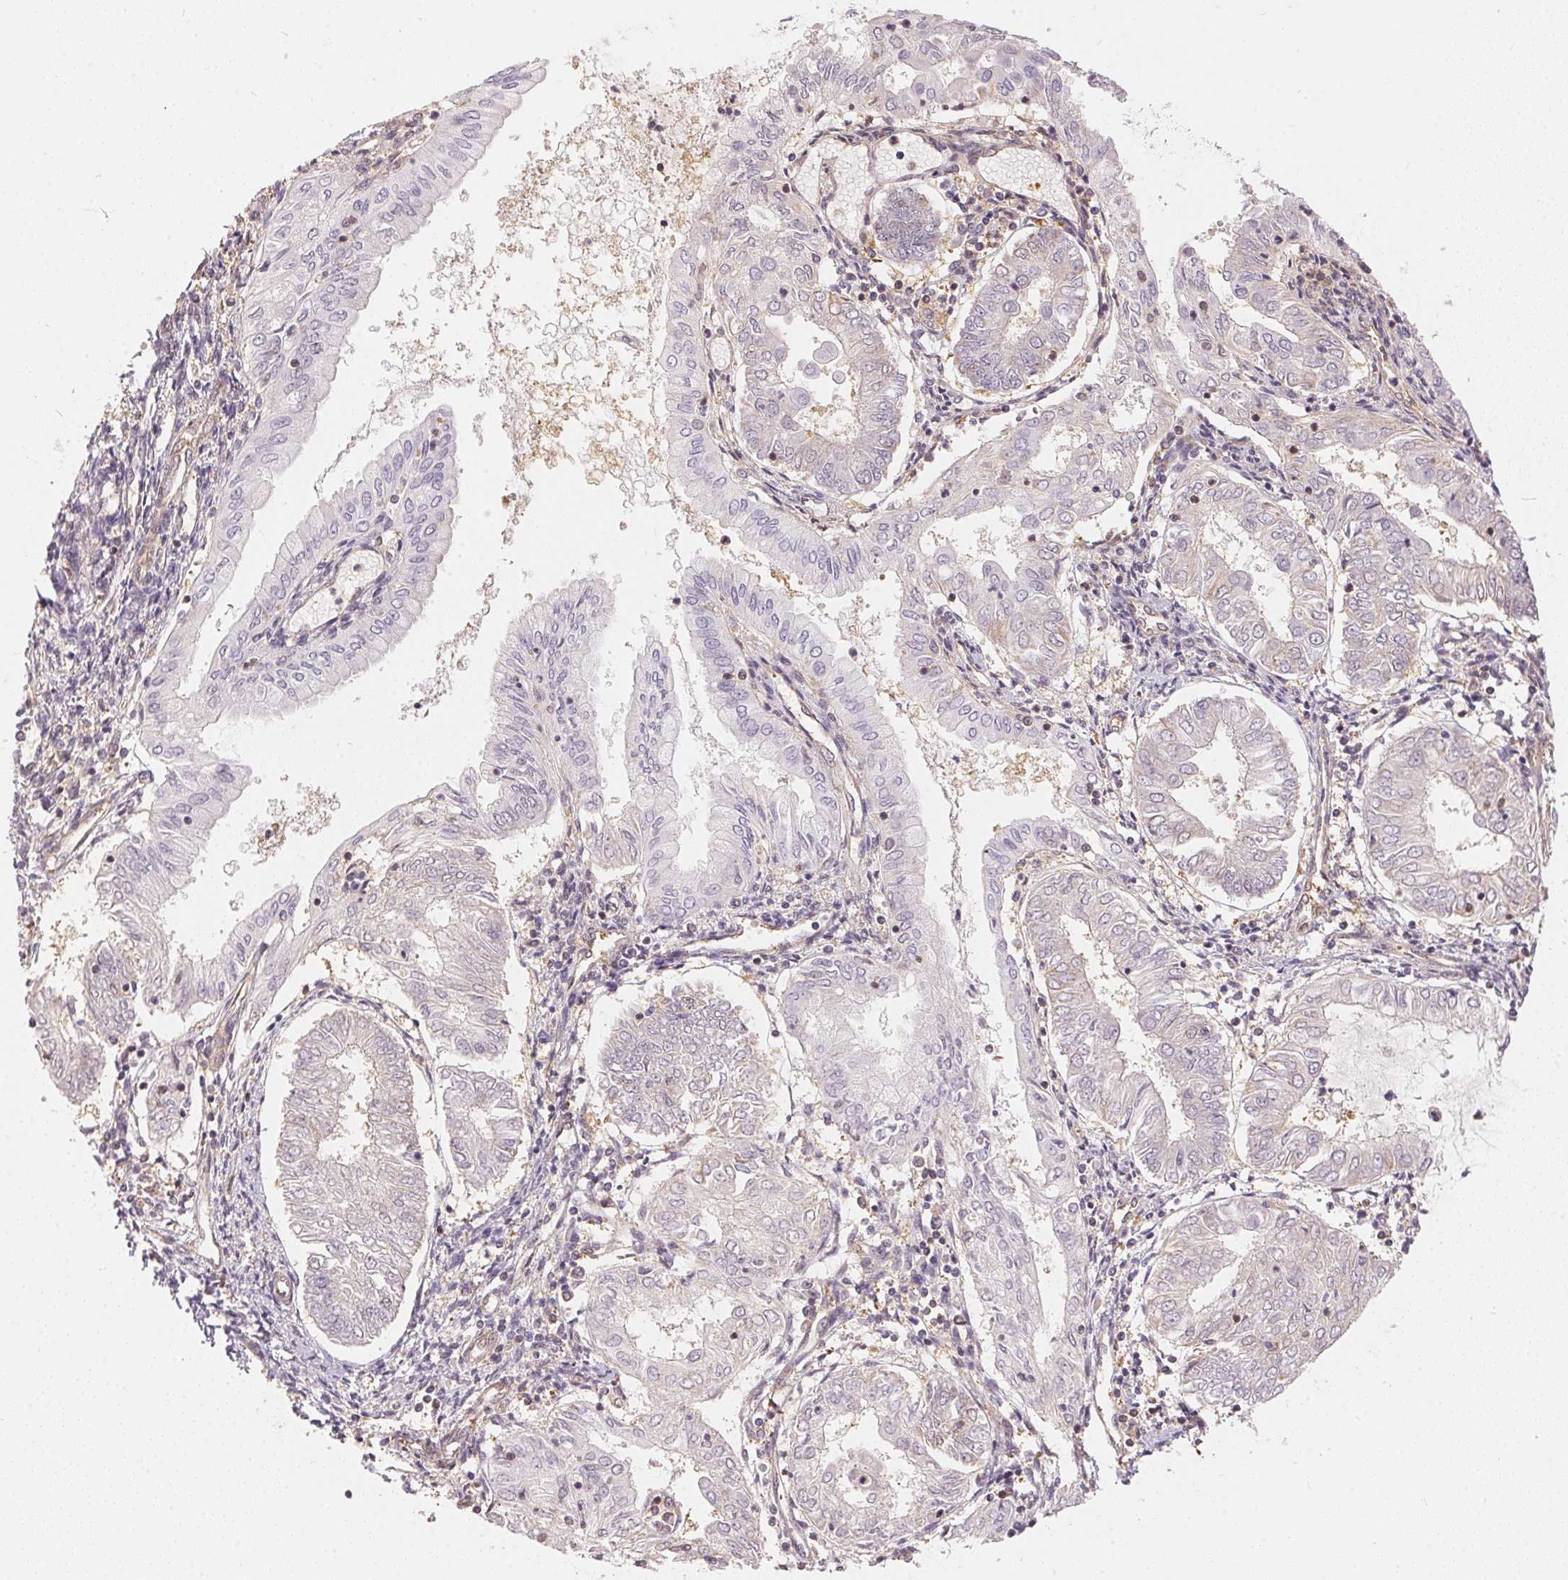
{"staining": {"intensity": "weak", "quantity": "<25%", "location": "cytoplasmic/membranous"}, "tissue": "endometrial cancer", "cell_type": "Tumor cells", "image_type": "cancer", "snomed": [{"axis": "morphology", "description": "Adenocarcinoma, NOS"}, {"axis": "topography", "description": "Endometrium"}], "caption": "The IHC photomicrograph has no significant positivity in tumor cells of endometrial adenocarcinoma tissue.", "gene": "BLMH", "patient": {"sex": "female", "age": 68}}